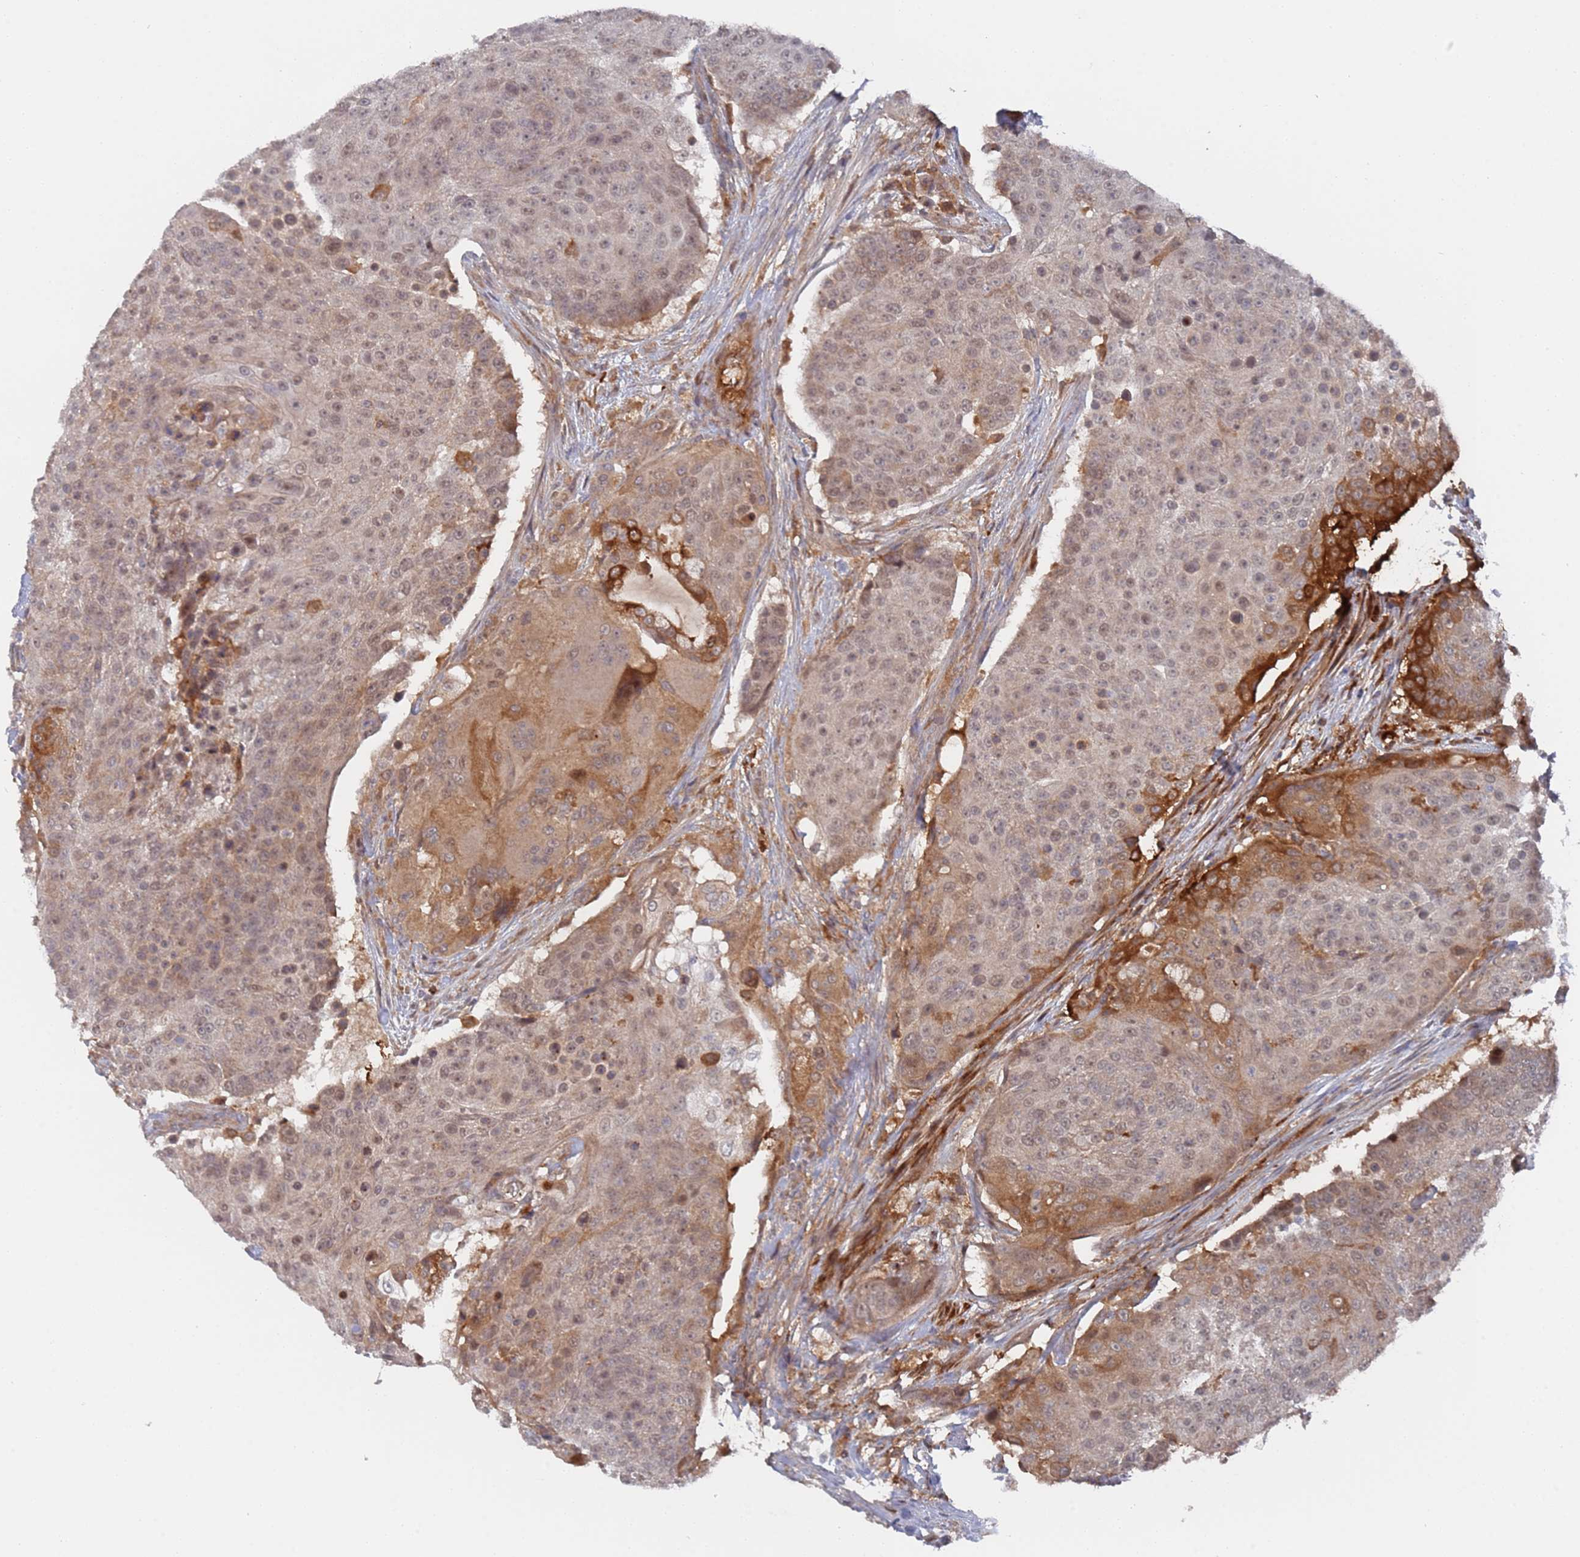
{"staining": {"intensity": "weak", "quantity": "25%-75%", "location": "cytoplasmic/membranous,nuclear"}, "tissue": "urothelial cancer", "cell_type": "Tumor cells", "image_type": "cancer", "snomed": [{"axis": "morphology", "description": "Urothelial carcinoma, High grade"}, {"axis": "topography", "description": "Urinary bladder"}], "caption": "Human urothelial cancer stained with a brown dye demonstrates weak cytoplasmic/membranous and nuclear positive staining in about 25%-75% of tumor cells.", "gene": "DDX60", "patient": {"sex": "female", "age": 63}}